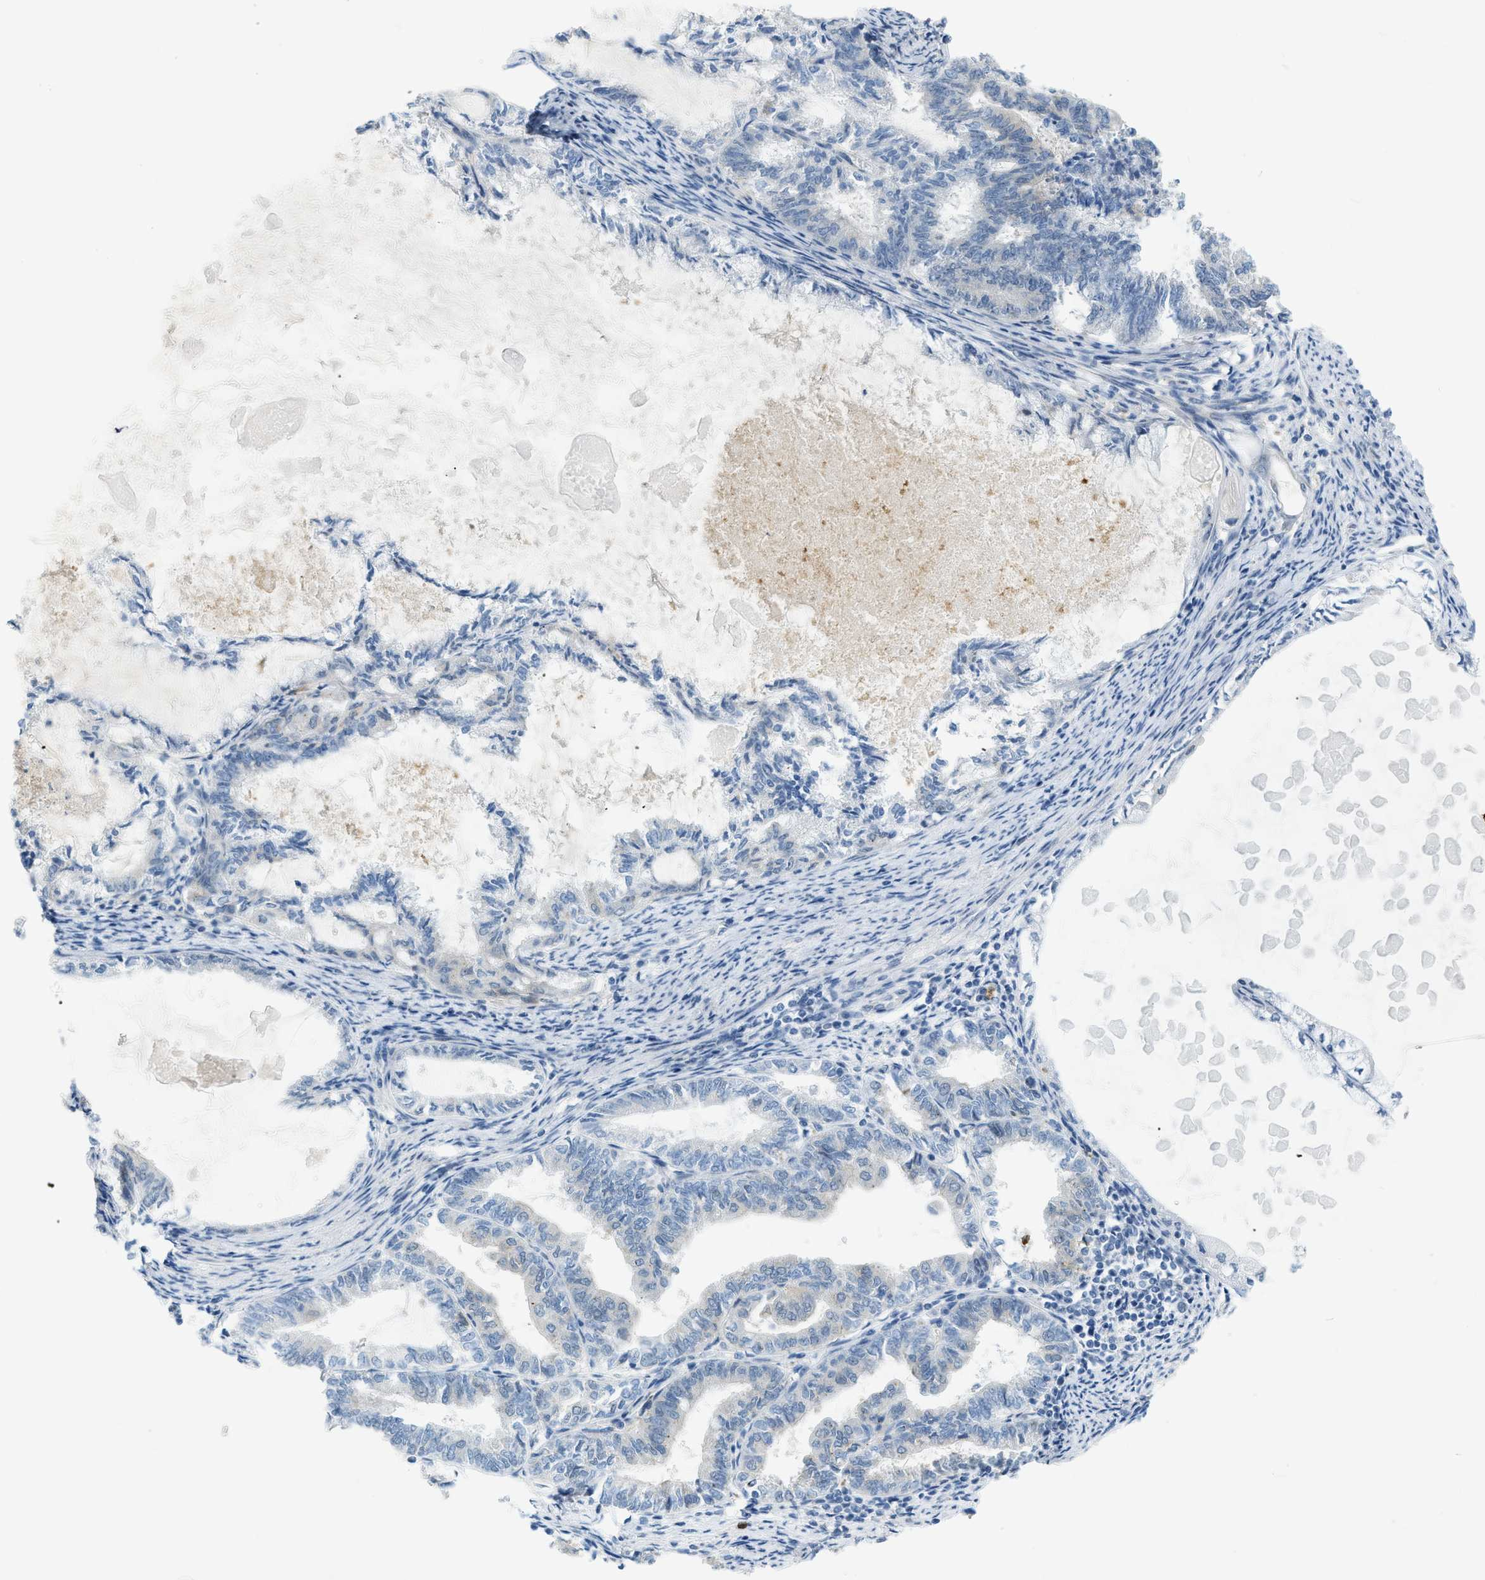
{"staining": {"intensity": "negative", "quantity": "none", "location": "none"}, "tissue": "endometrial cancer", "cell_type": "Tumor cells", "image_type": "cancer", "snomed": [{"axis": "morphology", "description": "Adenocarcinoma, NOS"}, {"axis": "topography", "description": "Endometrium"}], "caption": "Human endometrial adenocarcinoma stained for a protein using immunohistochemistry (IHC) demonstrates no positivity in tumor cells.", "gene": "ZNF408", "patient": {"sex": "female", "age": 86}}